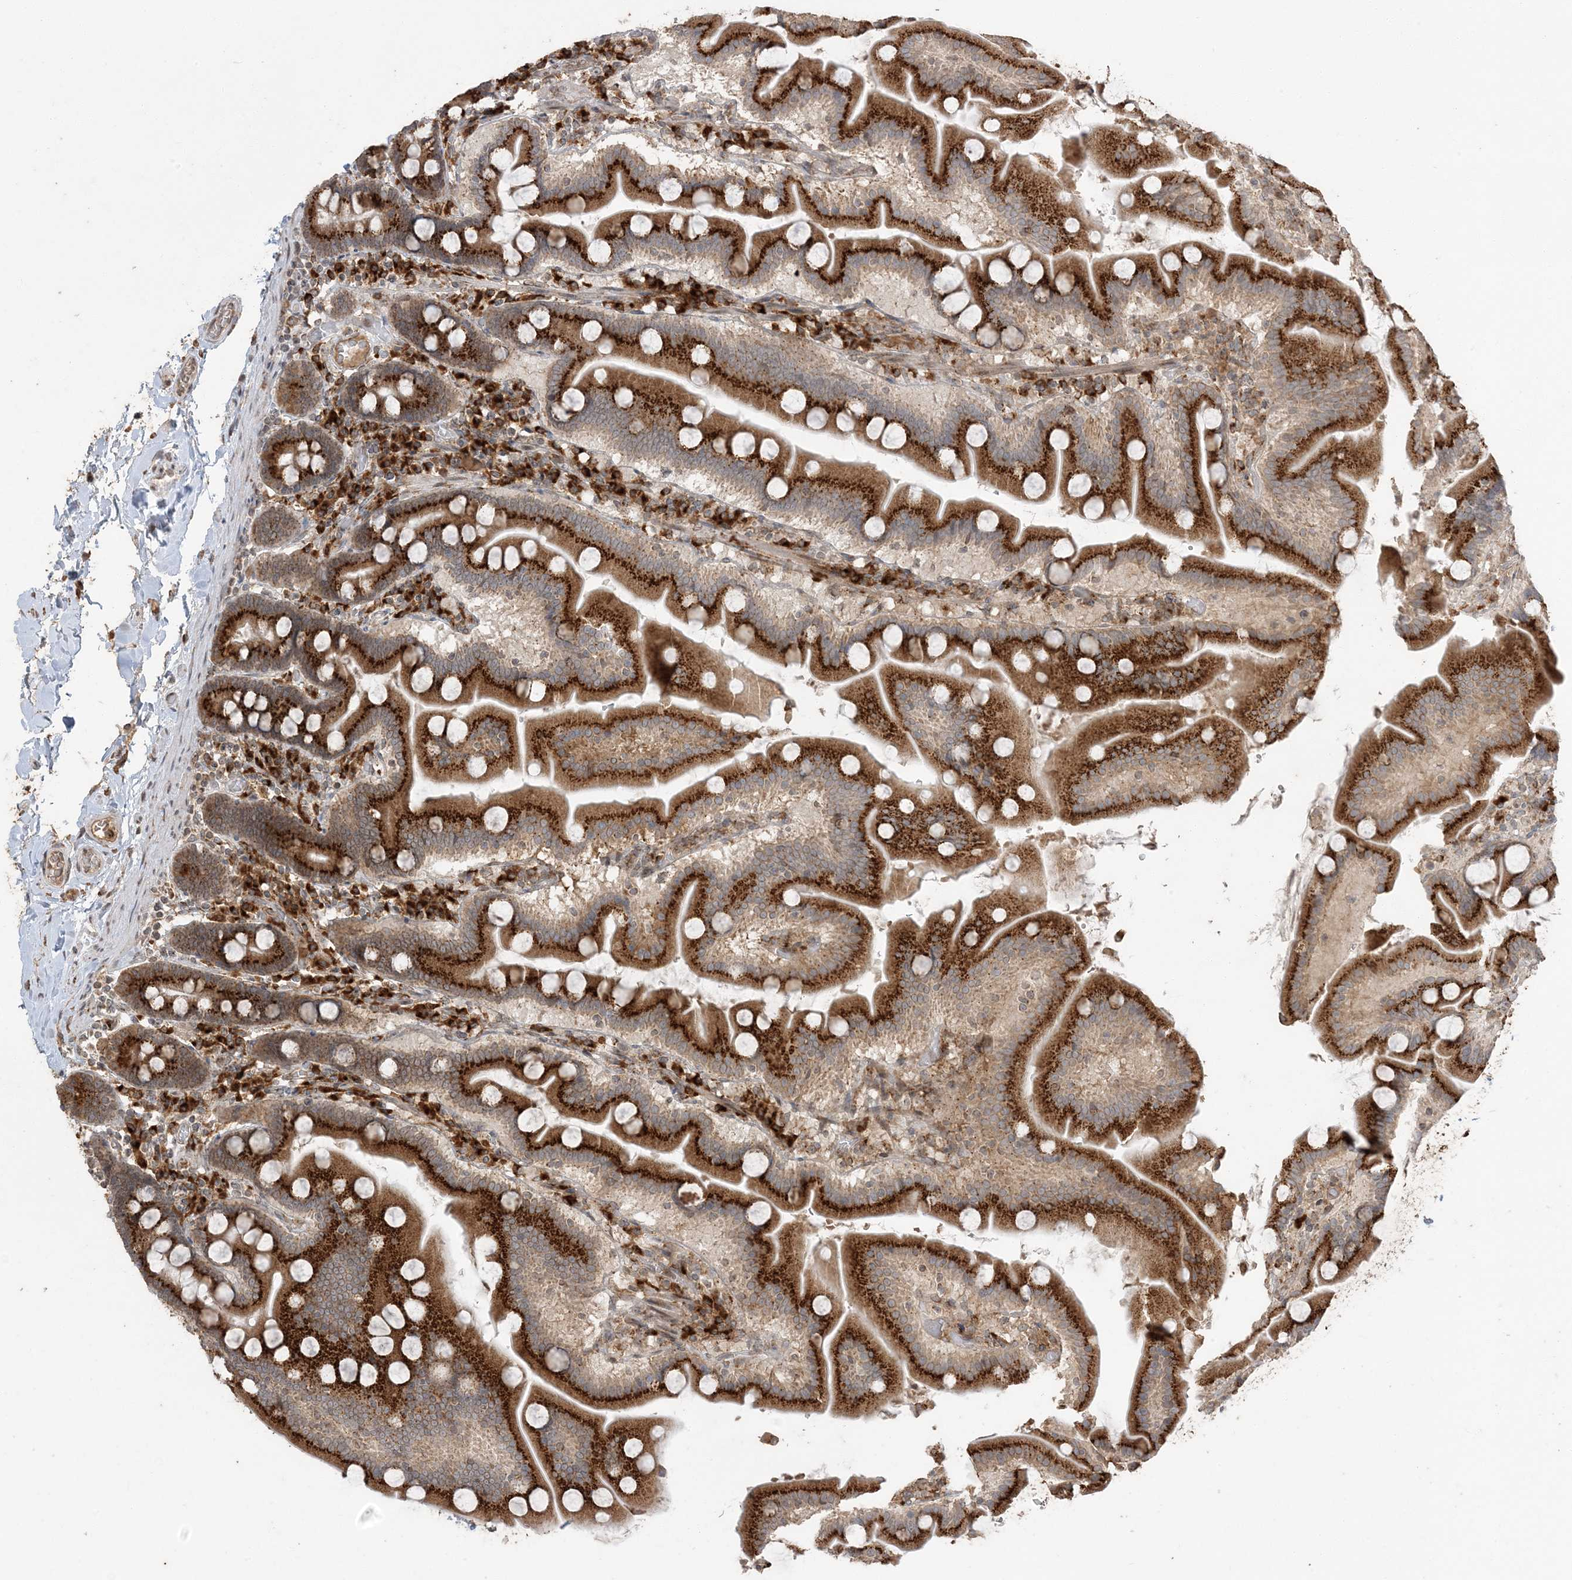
{"staining": {"intensity": "strong", "quantity": ">75%", "location": "cytoplasmic/membranous"}, "tissue": "duodenum", "cell_type": "Glandular cells", "image_type": "normal", "snomed": [{"axis": "morphology", "description": "Normal tissue, NOS"}, {"axis": "topography", "description": "Duodenum"}], "caption": "Approximately >75% of glandular cells in benign duodenum demonstrate strong cytoplasmic/membranous protein expression as visualized by brown immunohistochemical staining.", "gene": "RER1", "patient": {"sex": "male", "age": 55}}